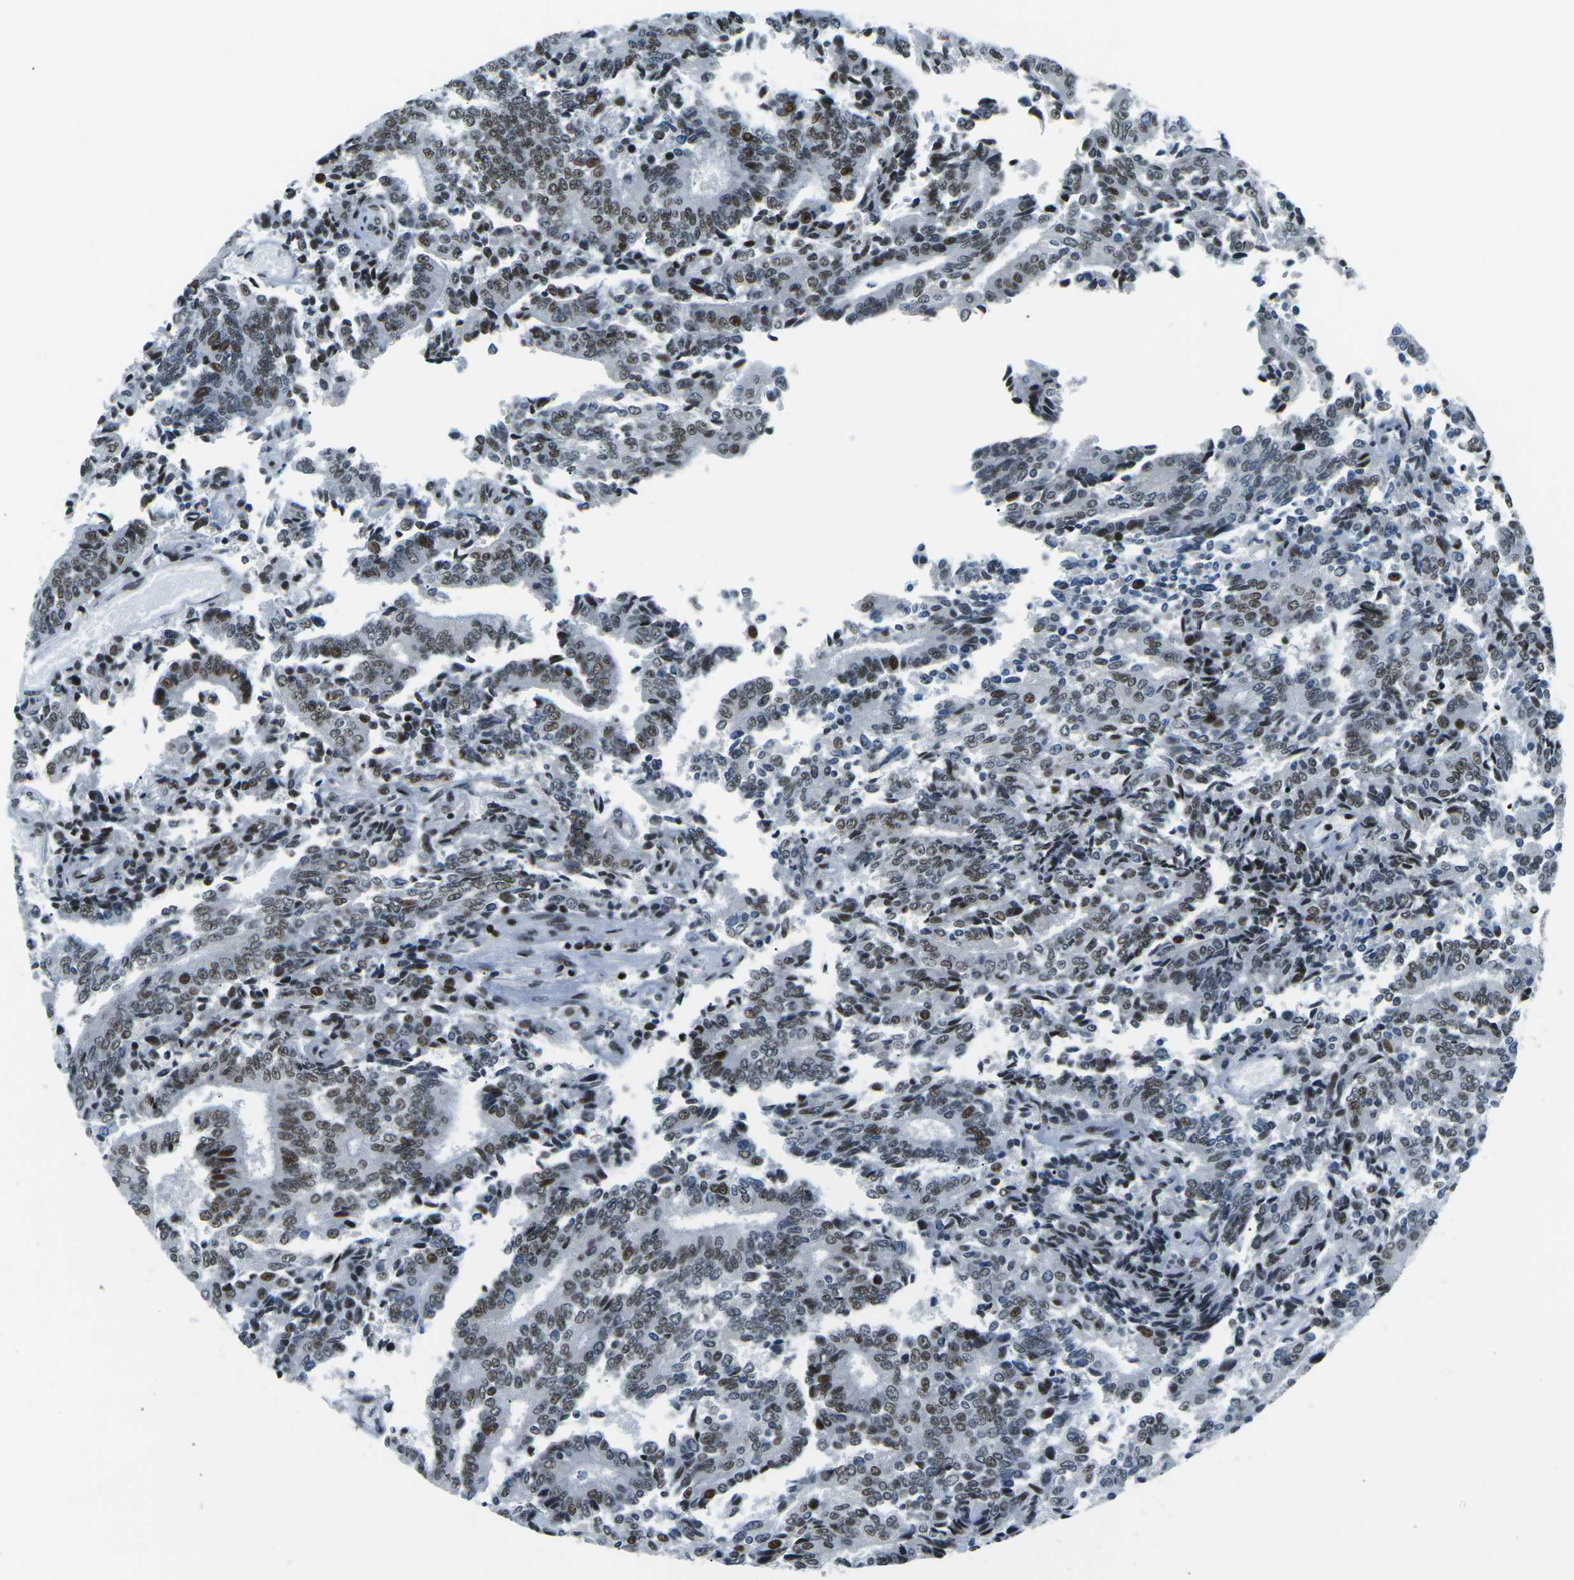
{"staining": {"intensity": "moderate", "quantity": ">75%", "location": "nuclear"}, "tissue": "prostate cancer", "cell_type": "Tumor cells", "image_type": "cancer", "snomed": [{"axis": "morphology", "description": "Normal tissue, NOS"}, {"axis": "morphology", "description": "Adenocarcinoma, High grade"}, {"axis": "topography", "description": "Prostate"}, {"axis": "topography", "description": "Seminal veicle"}], "caption": "Moderate nuclear staining for a protein is identified in approximately >75% of tumor cells of high-grade adenocarcinoma (prostate) using immunohistochemistry.", "gene": "RBL2", "patient": {"sex": "male", "age": 55}}